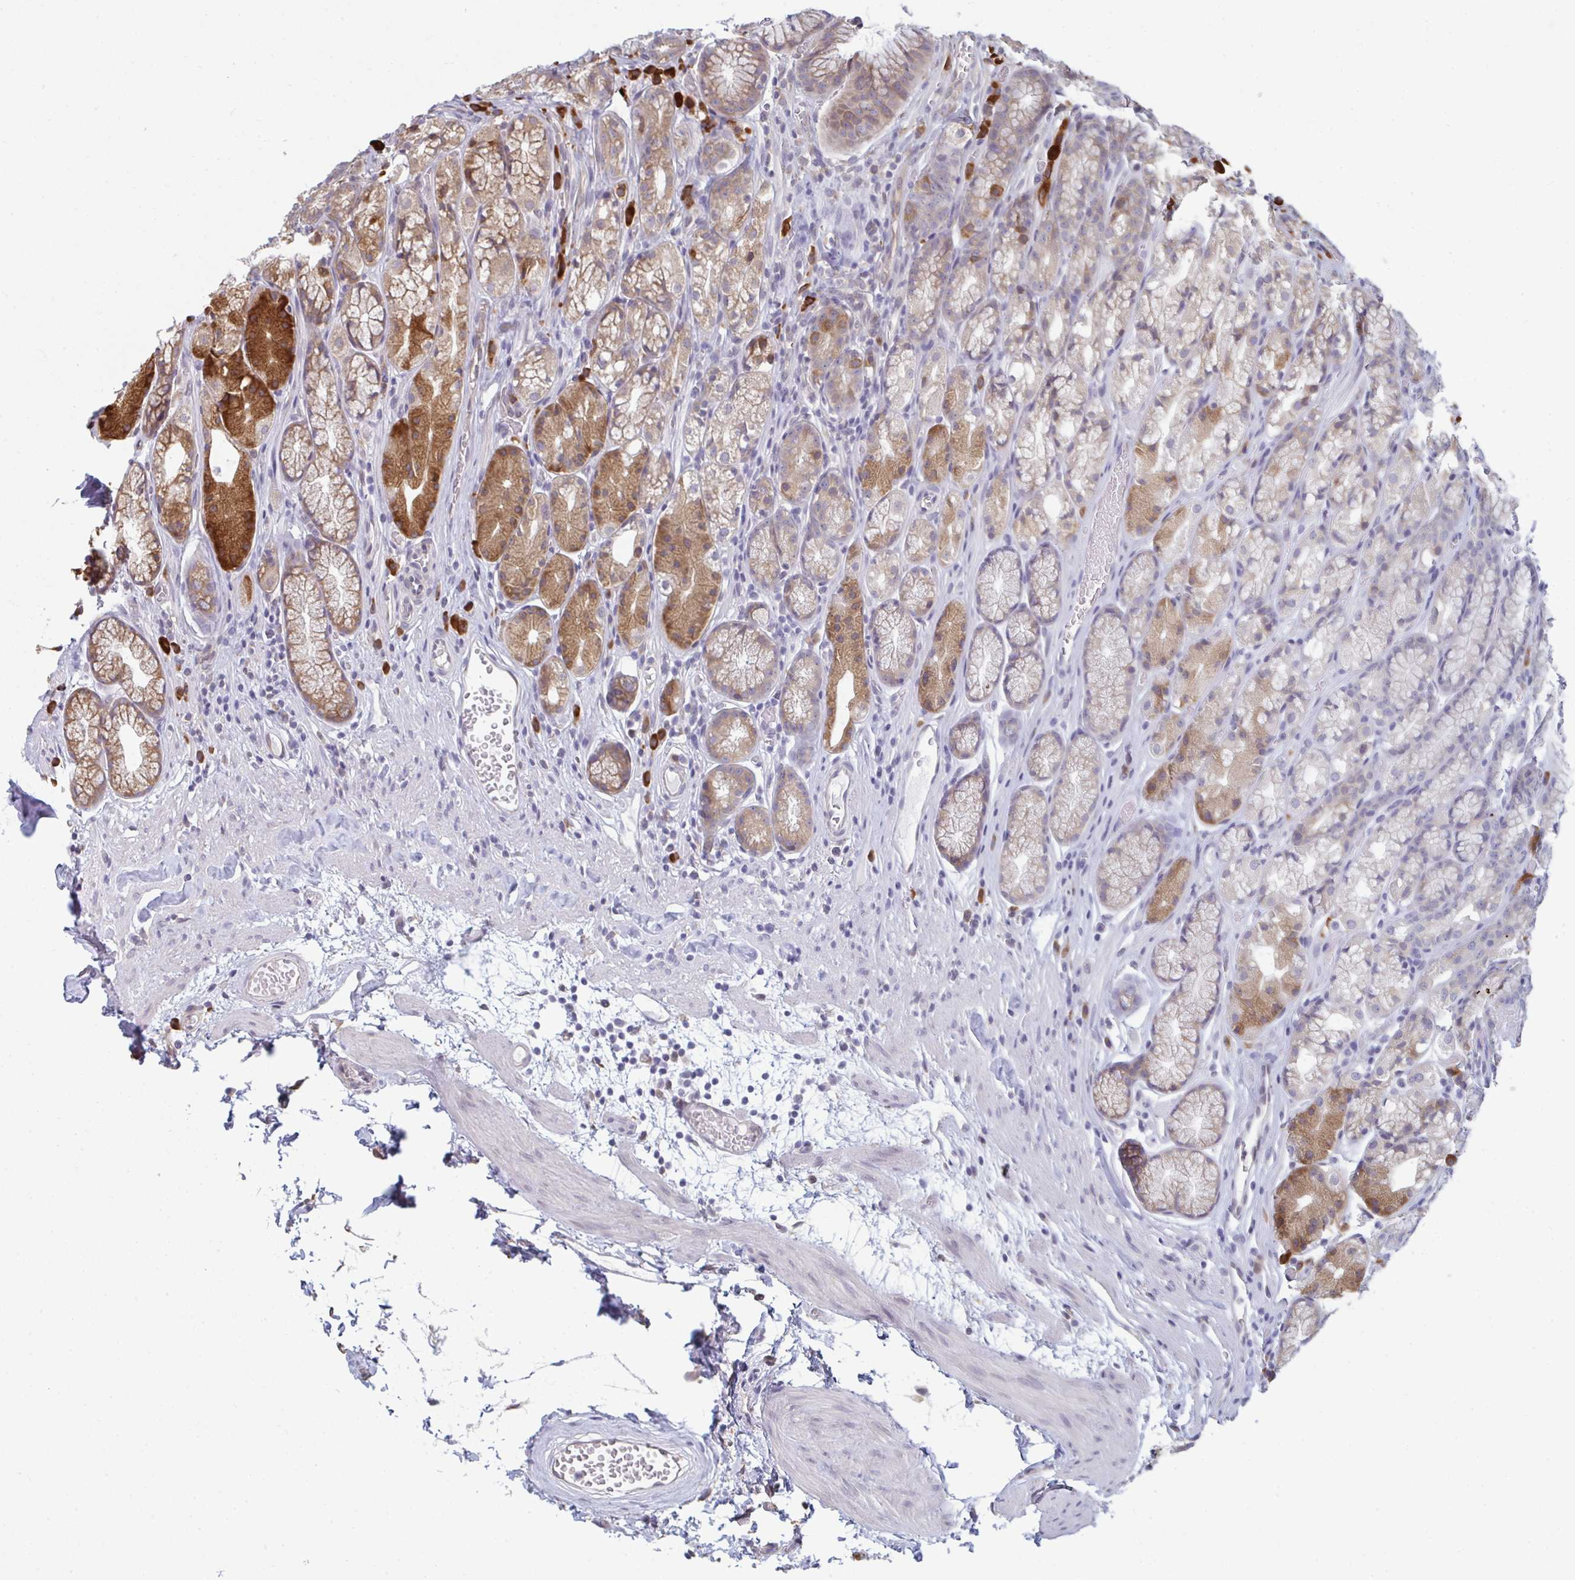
{"staining": {"intensity": "moderate", "quantity": "<25%", "location": "cytoplasmic/membranous"}, "tissue": "stomach", "cell_type": "Glandular cells", "image_type": "normal", "snomed": [{"axis": "morphology", "description": "Normal tissue, NOS"}, {"axis": "topography", "description": "Smooth muscle"}, {"axis": "topography", "description": "Stomach"}], "caption": "An immunohistochemistry photomicrograph of benign tissue is shown. Protein staining in brown highlights moderate cytoplasmic/membranous positivity in stomach within glandular cells. The protein of interest is stained brown, and the nuclei are stained in blue (DAB (3,3'-diaminobenzidine) IHC with brightfield microscopy, high magnification).", "gene": "LYSMD4", "patient": {"sex": "male", "age": 70}}